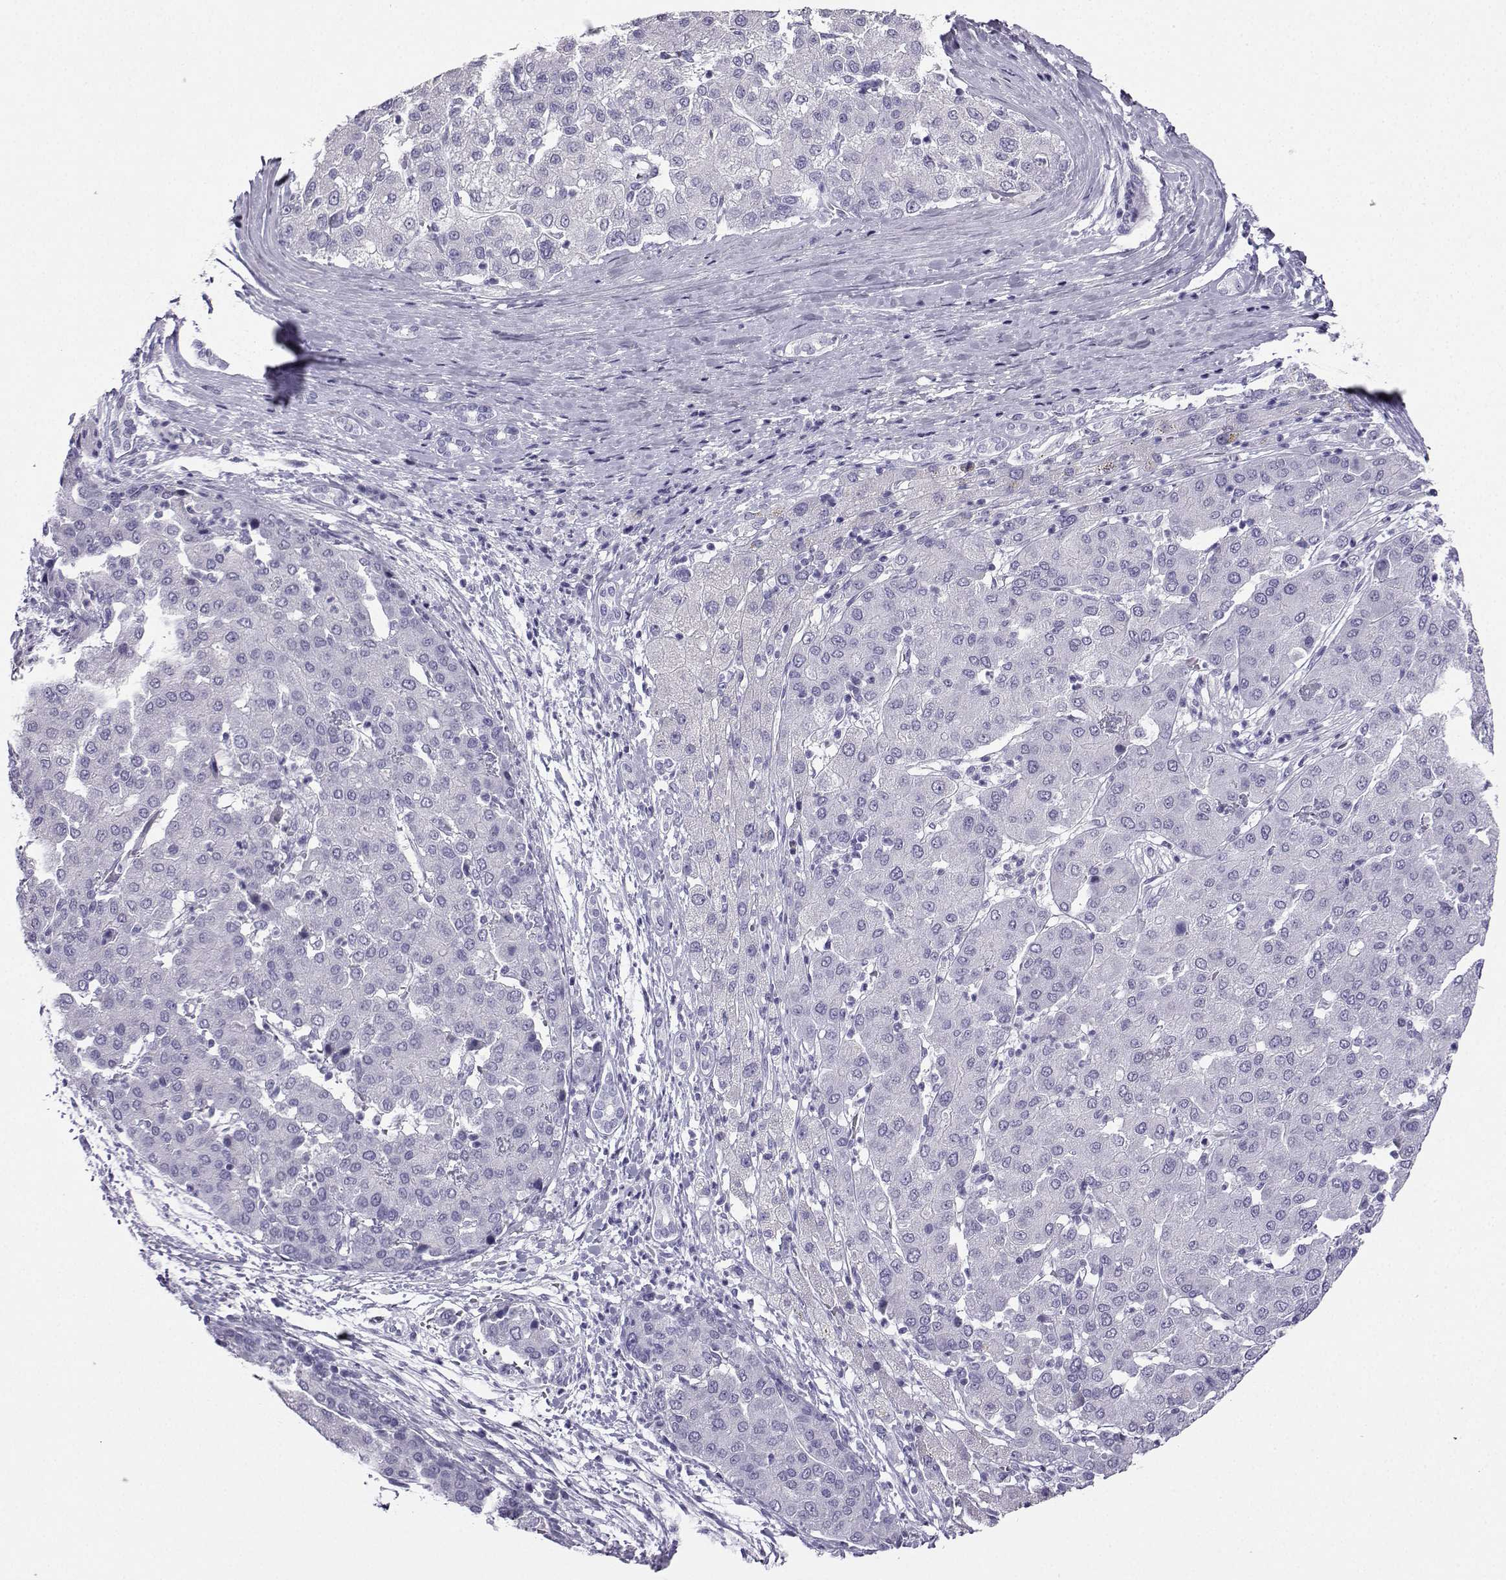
{"staining": {"intensity": "negative", "quantity": "none", "location": "none"}, "tissue": "liver cancer", "cell_type": "Tumor cells", "image_type": "cancer", "snomed": [{"axis": "morphology", "description": "Carcinoma, Hepatocellular, NOS"}, {"axis": "topography", "description": "Liver"}], "caption": "High power microscopy micrograph of an immunohistochemistry histopathology image of liver cancer (hepatocellular carcinoma), revealing no significant staining in tumor cells.", "gene": "KIF17", "patient": {"sex": "male", "age": 65}}